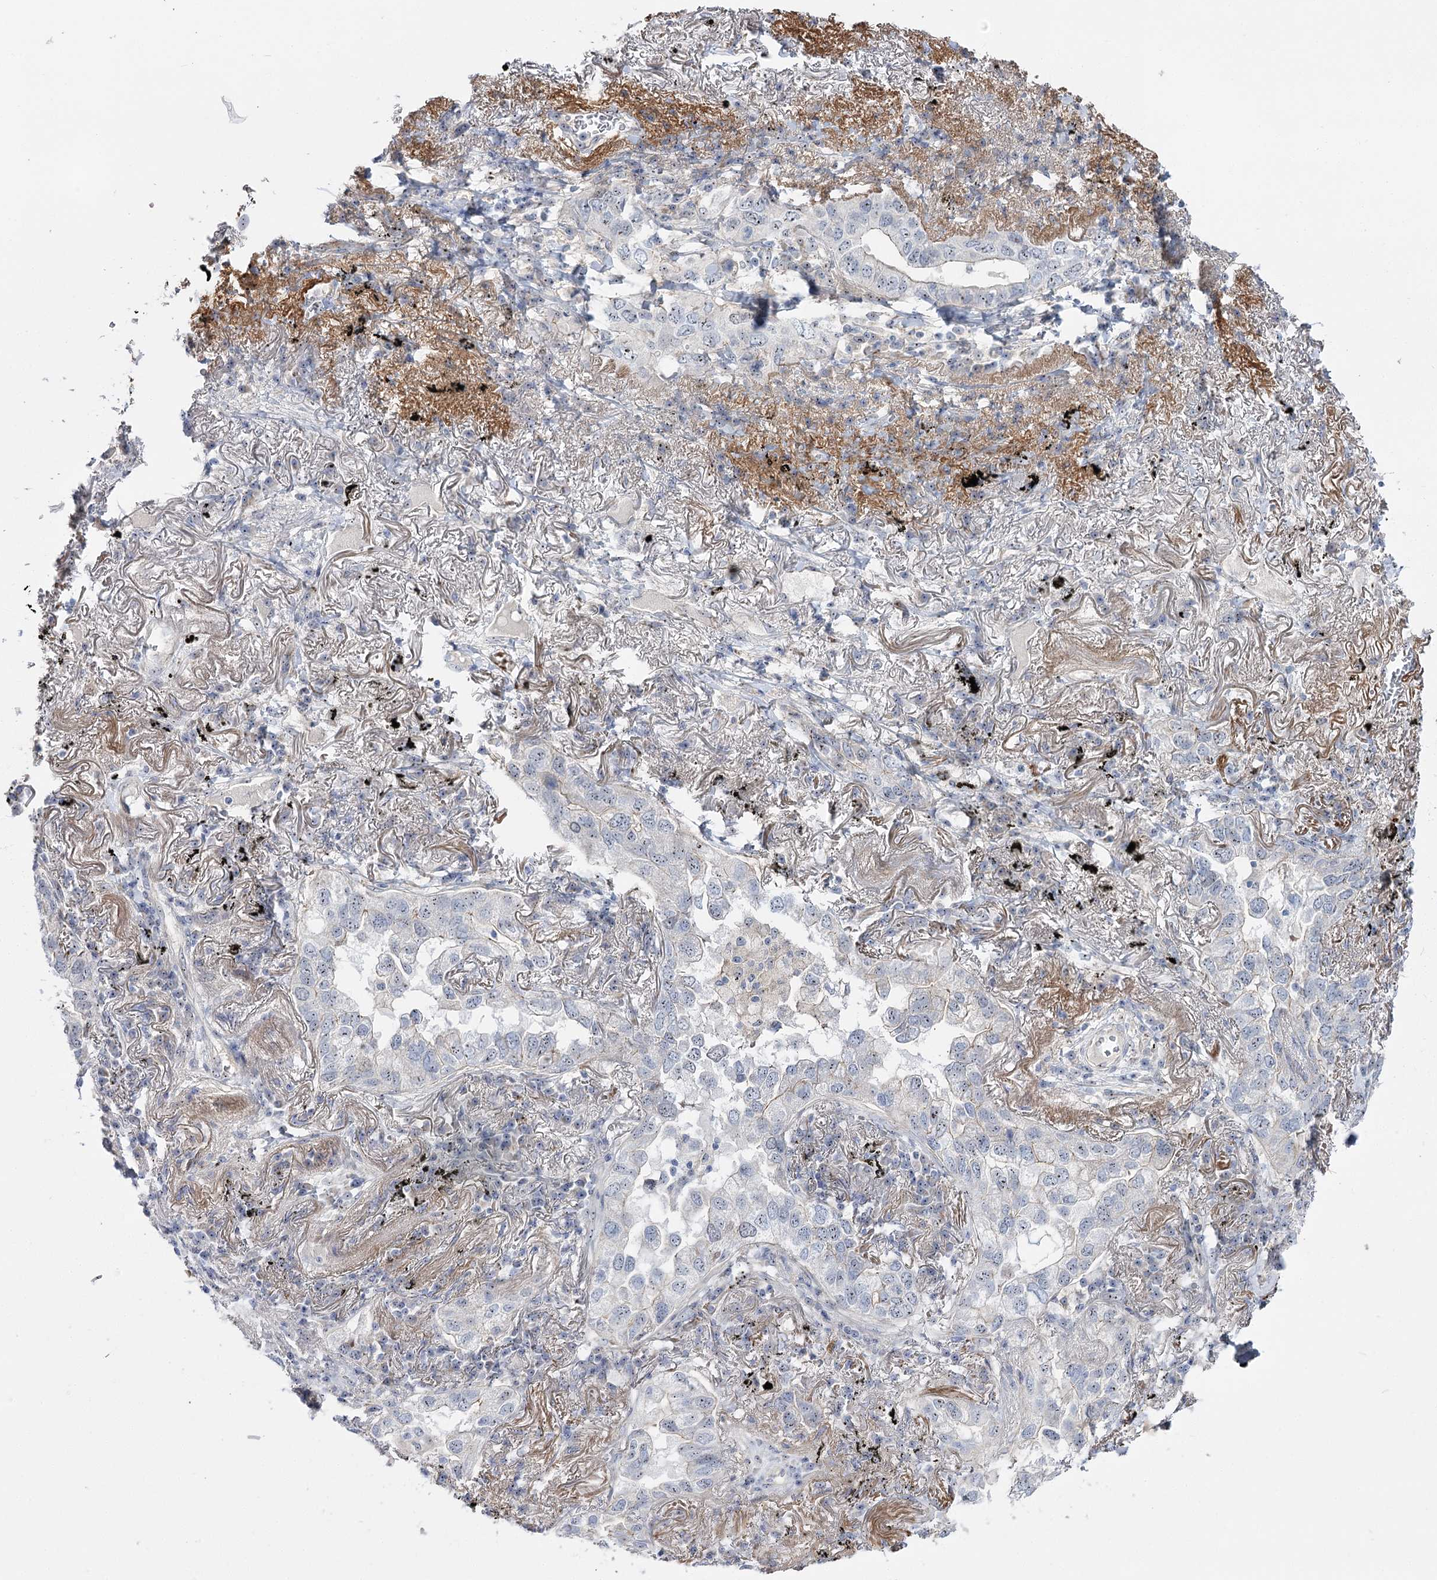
{"staining": {"intensity": "negative", "quantity": "none", "location": "none"}, "tissue": "lung cancer", "cell_type": "Tumor cells", "image_type": "cancer", "snomed": [{"axis": "morphology", "description": "Adenocarcinoma, NOS"}, {"axis": "topography", "description": "Lung"}], "caption": "Immunohistochemical staining of human adenocarcinoma (lung) exhibits no significant expression in tumor cells.", "gene": "SUOX", "patient": {"sex": "male", "age": 65}}